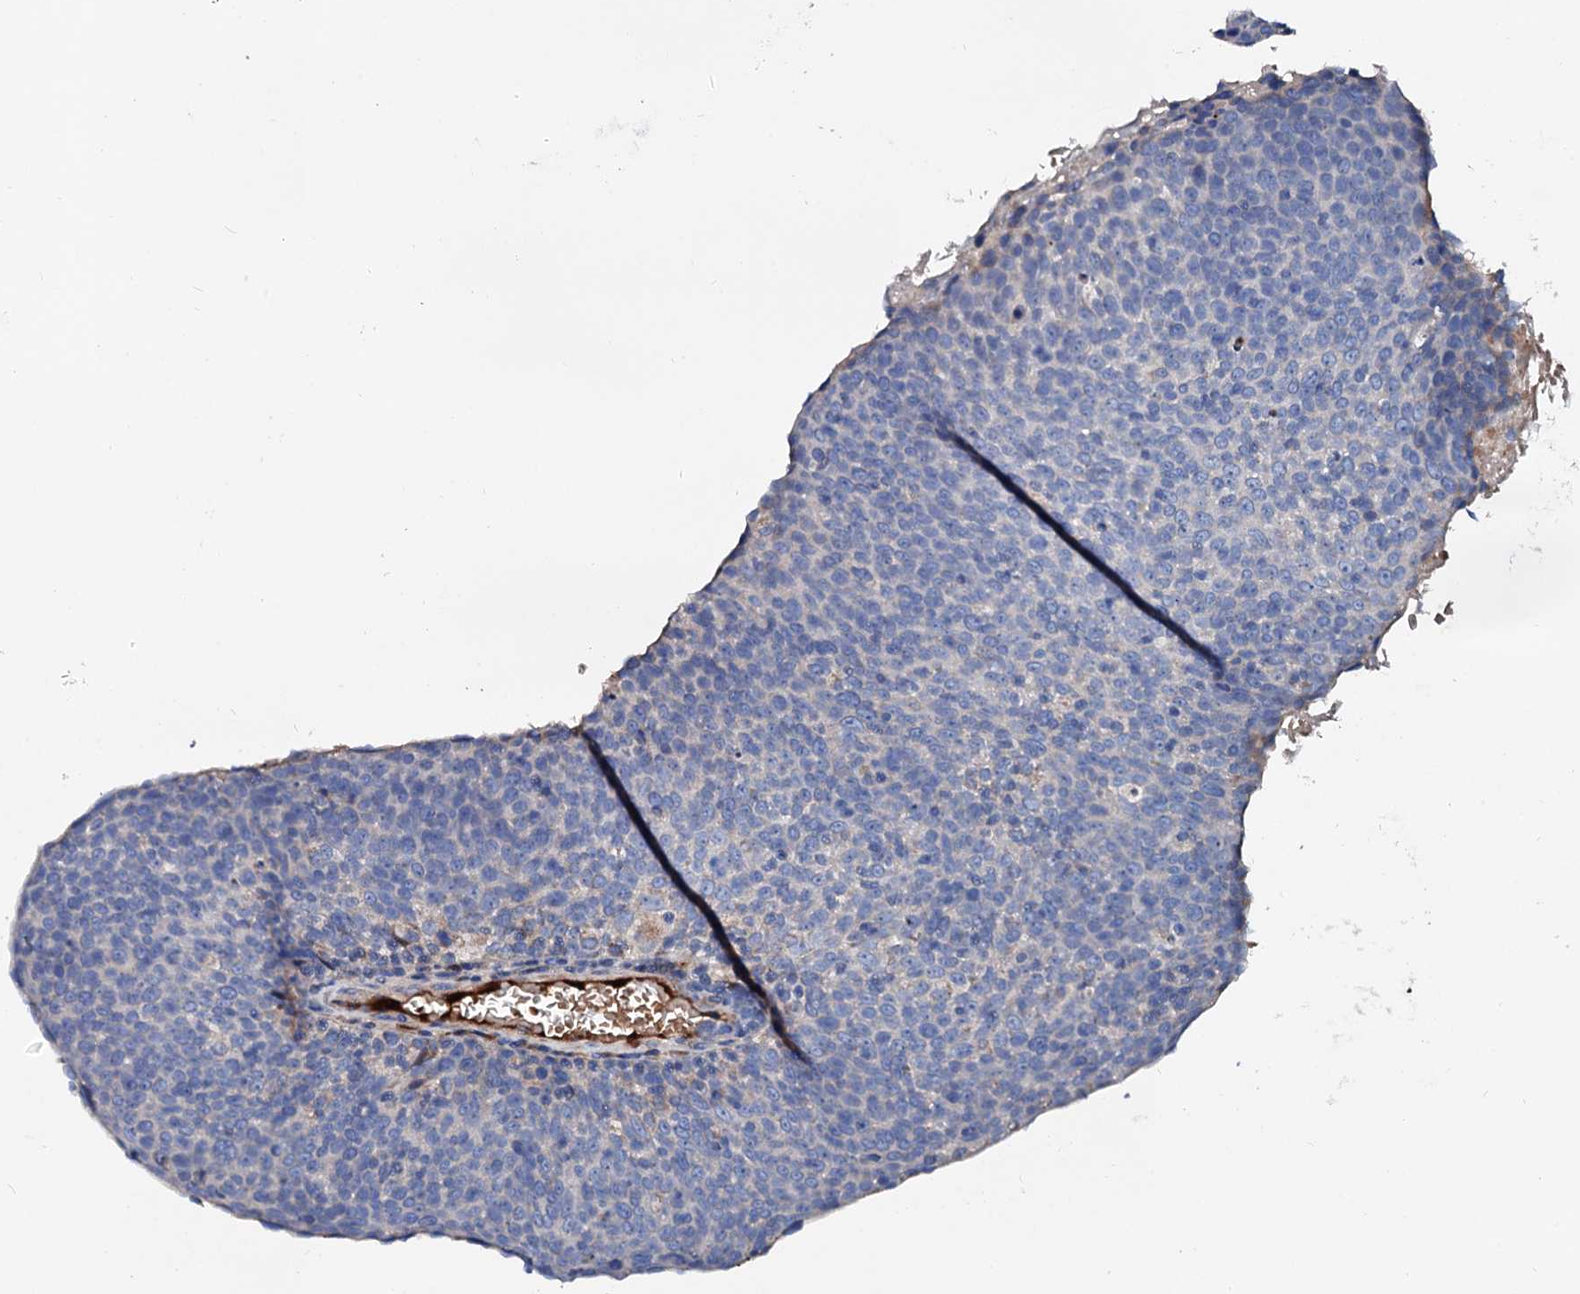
{"staining": {"intensity": "negative", "quantity": "none", "location": "none"}, "tissue": "head and neck cancer", "cell_type": "Tumor cells", "image_type": "cancer", "snomed": [{"axis": "morphology", "description": "Squamous cell carcinoma, NOS"}, {"axis": "morphology", "description": "Squamous cell carcinoma, metastatic, NOS"}, {"axis": "topography", "description": "Lymph node"}, {"axis": "topography", "description": "Head-Neck"}], "caption": "DAB (3,3'-diaminobenzidine) immunohistochemical staining of human head and neck metastatic squamous cell carcinoma displays no significant positivity in tumor cells.", "gene": "SLC10A7", "patient": {"sex": "male", "age": 62}}